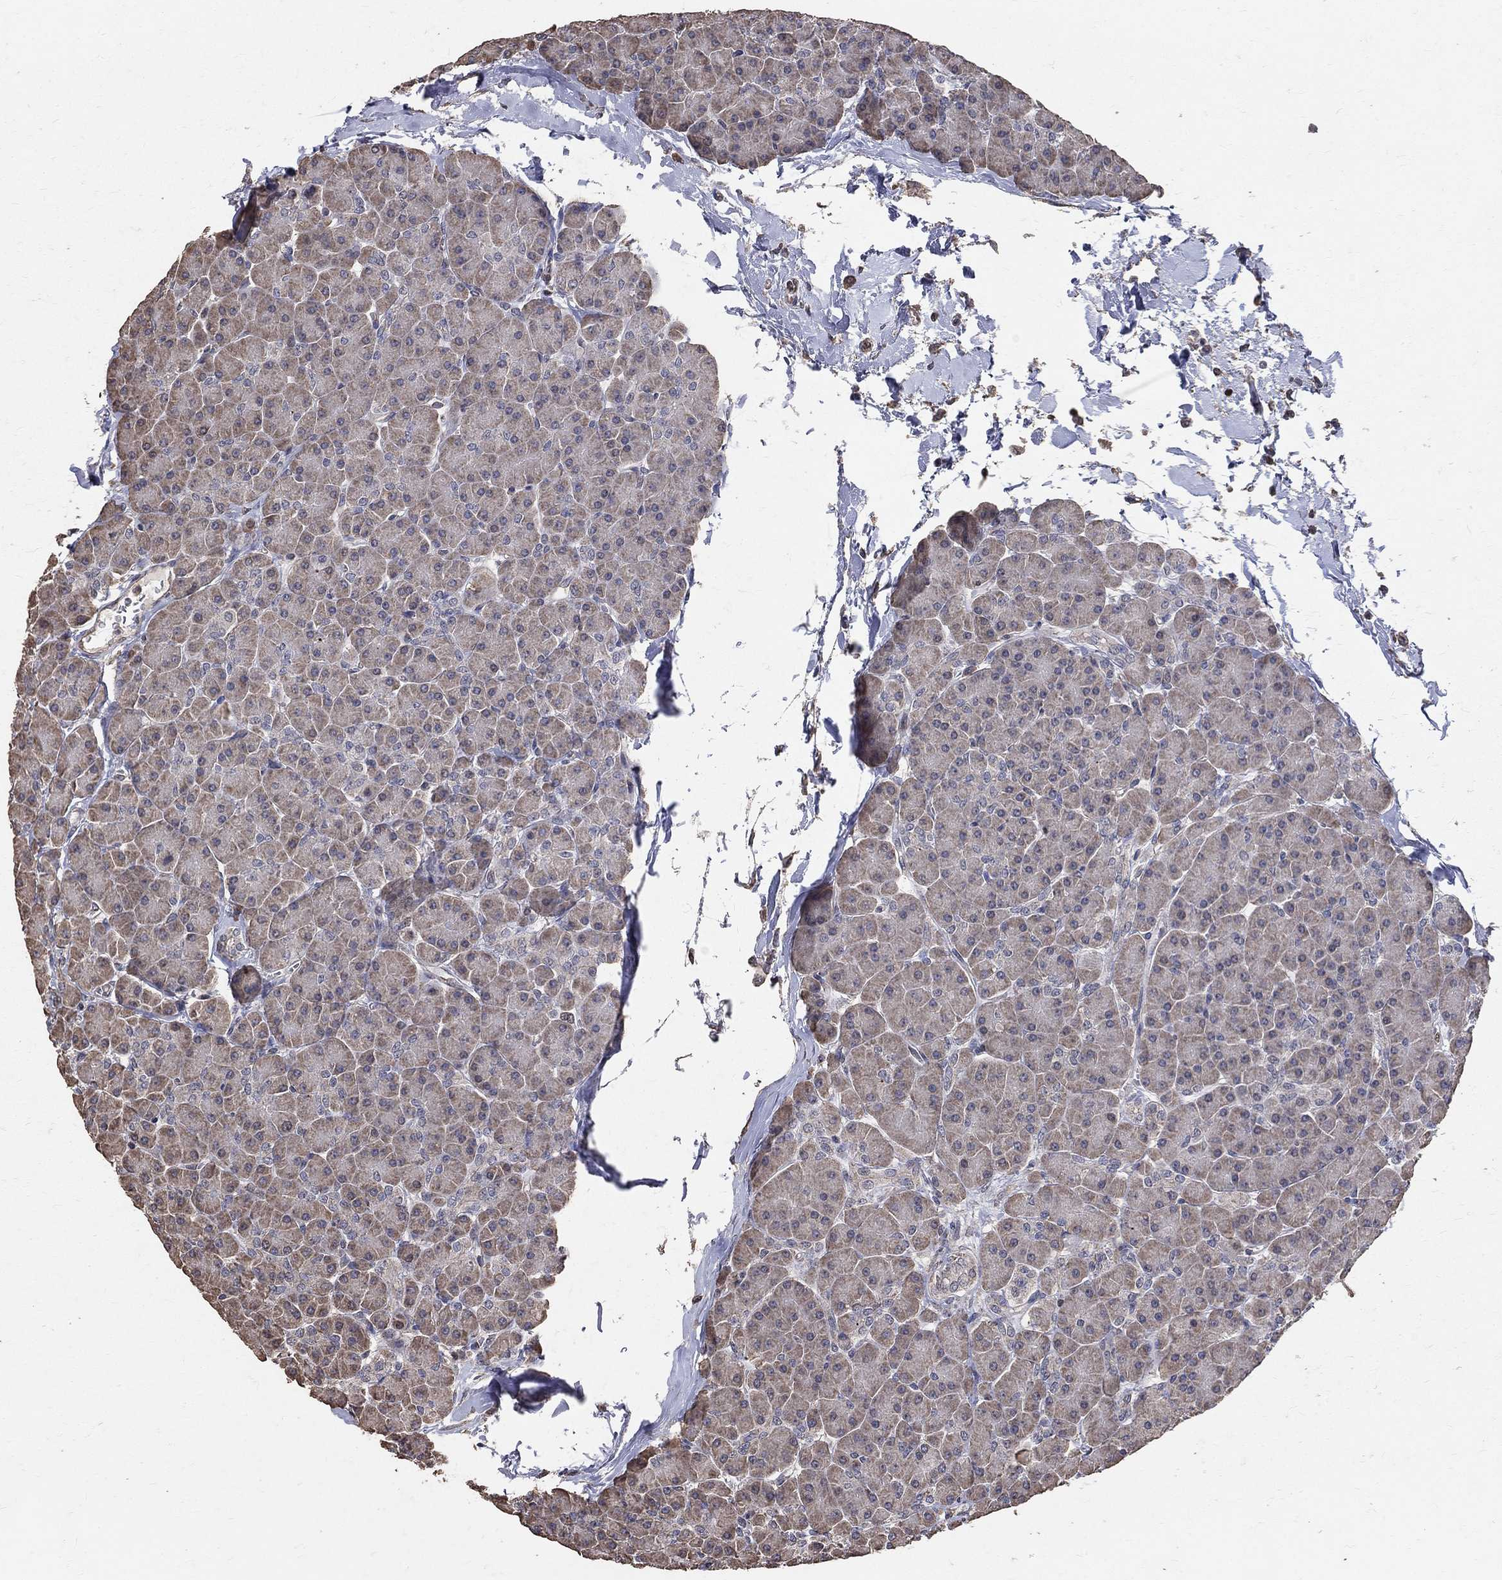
{"staining": {"intensity": "moderate", "quantity": "25%-75%", "location": "cytoplasmic/membranous"}, "tissue": "pancreas", "cell_type": "Exocrine glandular cells", "image_type": "normal", "snomed": [{"axis": "morphology", "description": "Normal tissue, NOS"}, {"axis": "topography", "description": "Pancreas"}], "caption": "Exocrine glandular cells display medium levels of moderate cytoplasmic/membranous expression in about 25%-75% of cells in normal human pancreas.", "gene": "LY6K", "patient": {"sex": "female", "age": 44}}